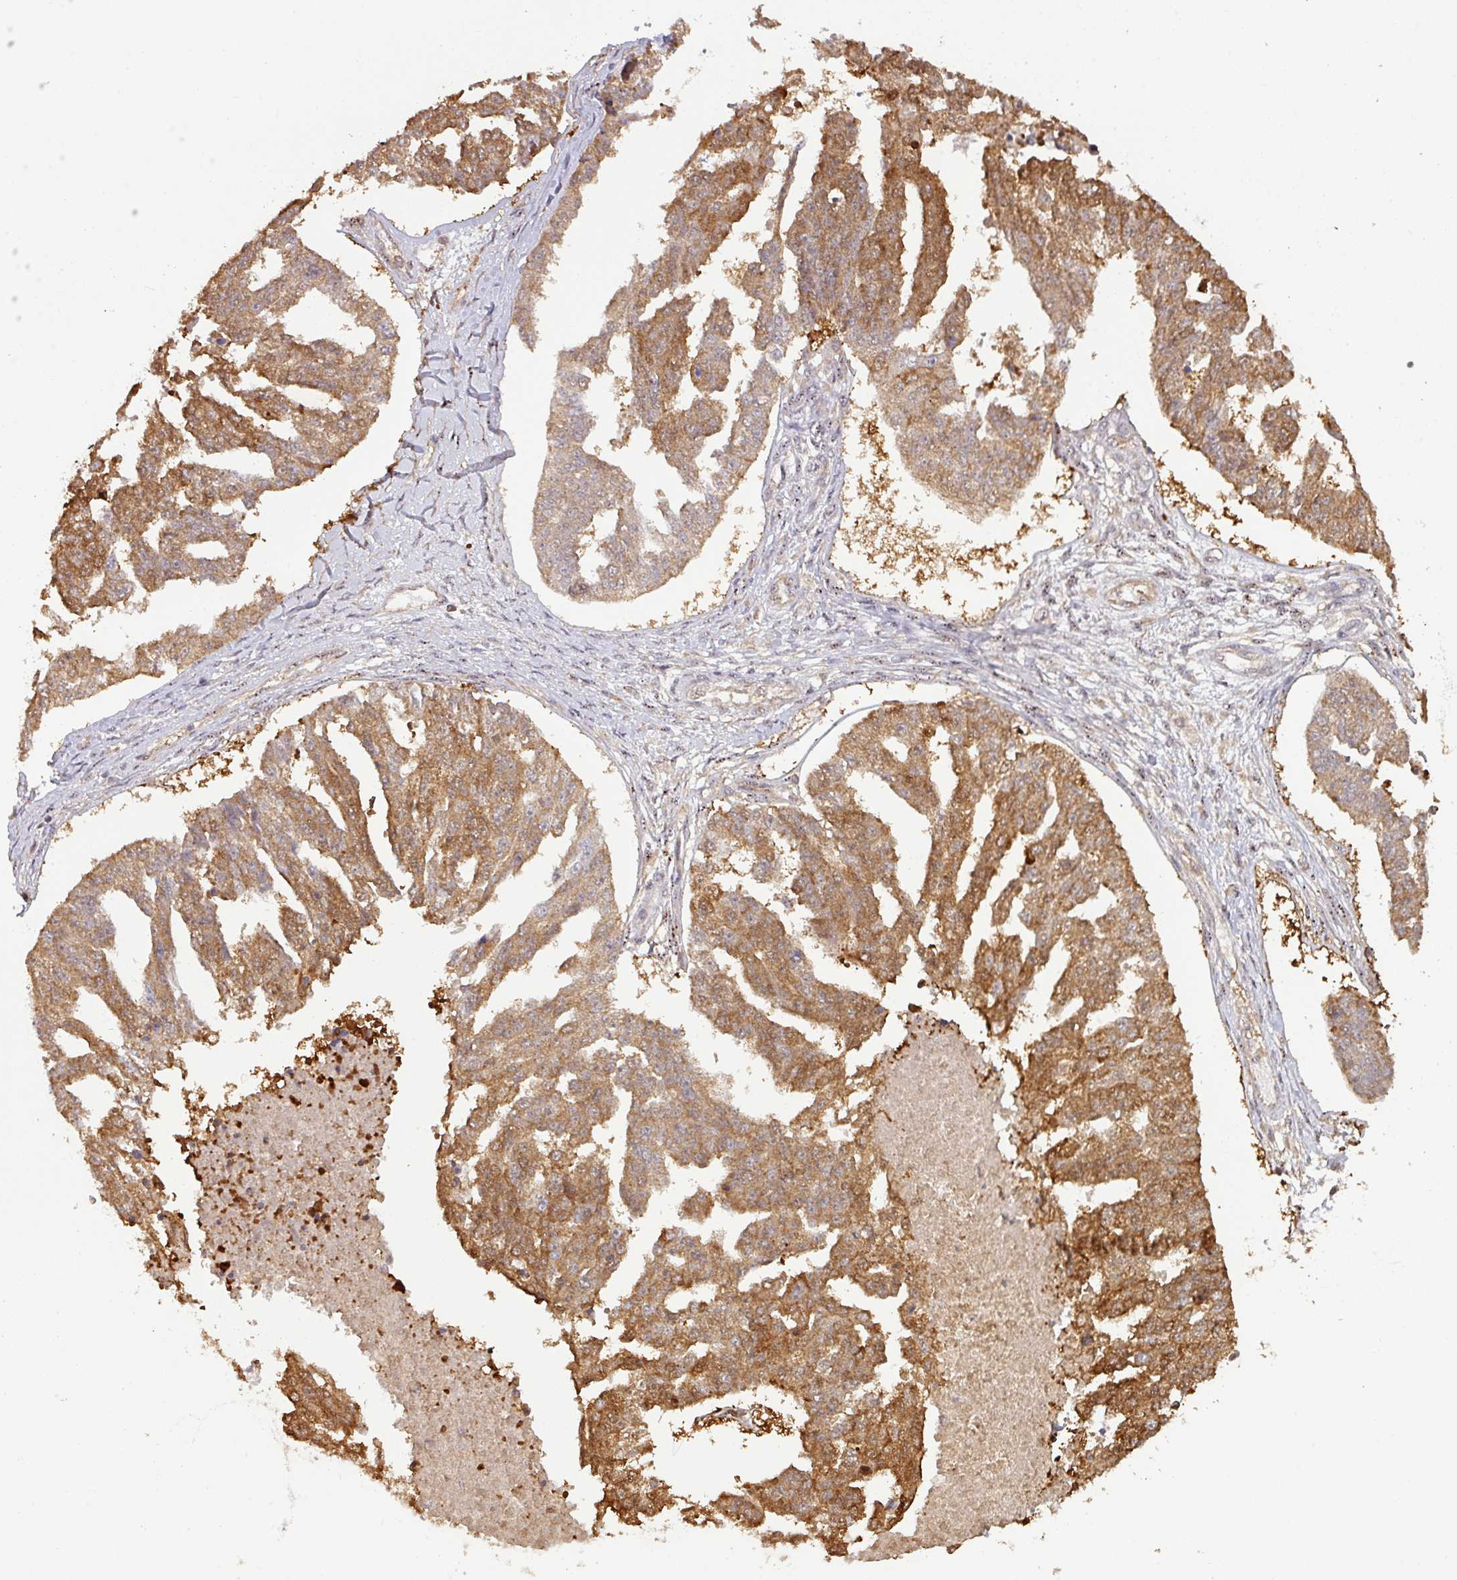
{"staining": {"intensity": "strong", "quantity": ">75%", "location": "cytoplasmic/membranous"}, "tissue": "ovarian cancer", "cell_type": "Tumor cells", "image_type": "cancer", "snomed": [{"axis": "morphology", "description": "Cystadenocarcinoma, serous, NOS"}, {"axis": "topography", "description": "Ovary"}], "caption": "Ovarian cancer (serous cystadenocarcinoma) stained with IHC exhibits strong cytoplasmic/membranous expression in approximately >75% of tumor cells.", "gene": "ZNF322", "patient": {"sex": "female", "age": 58}}